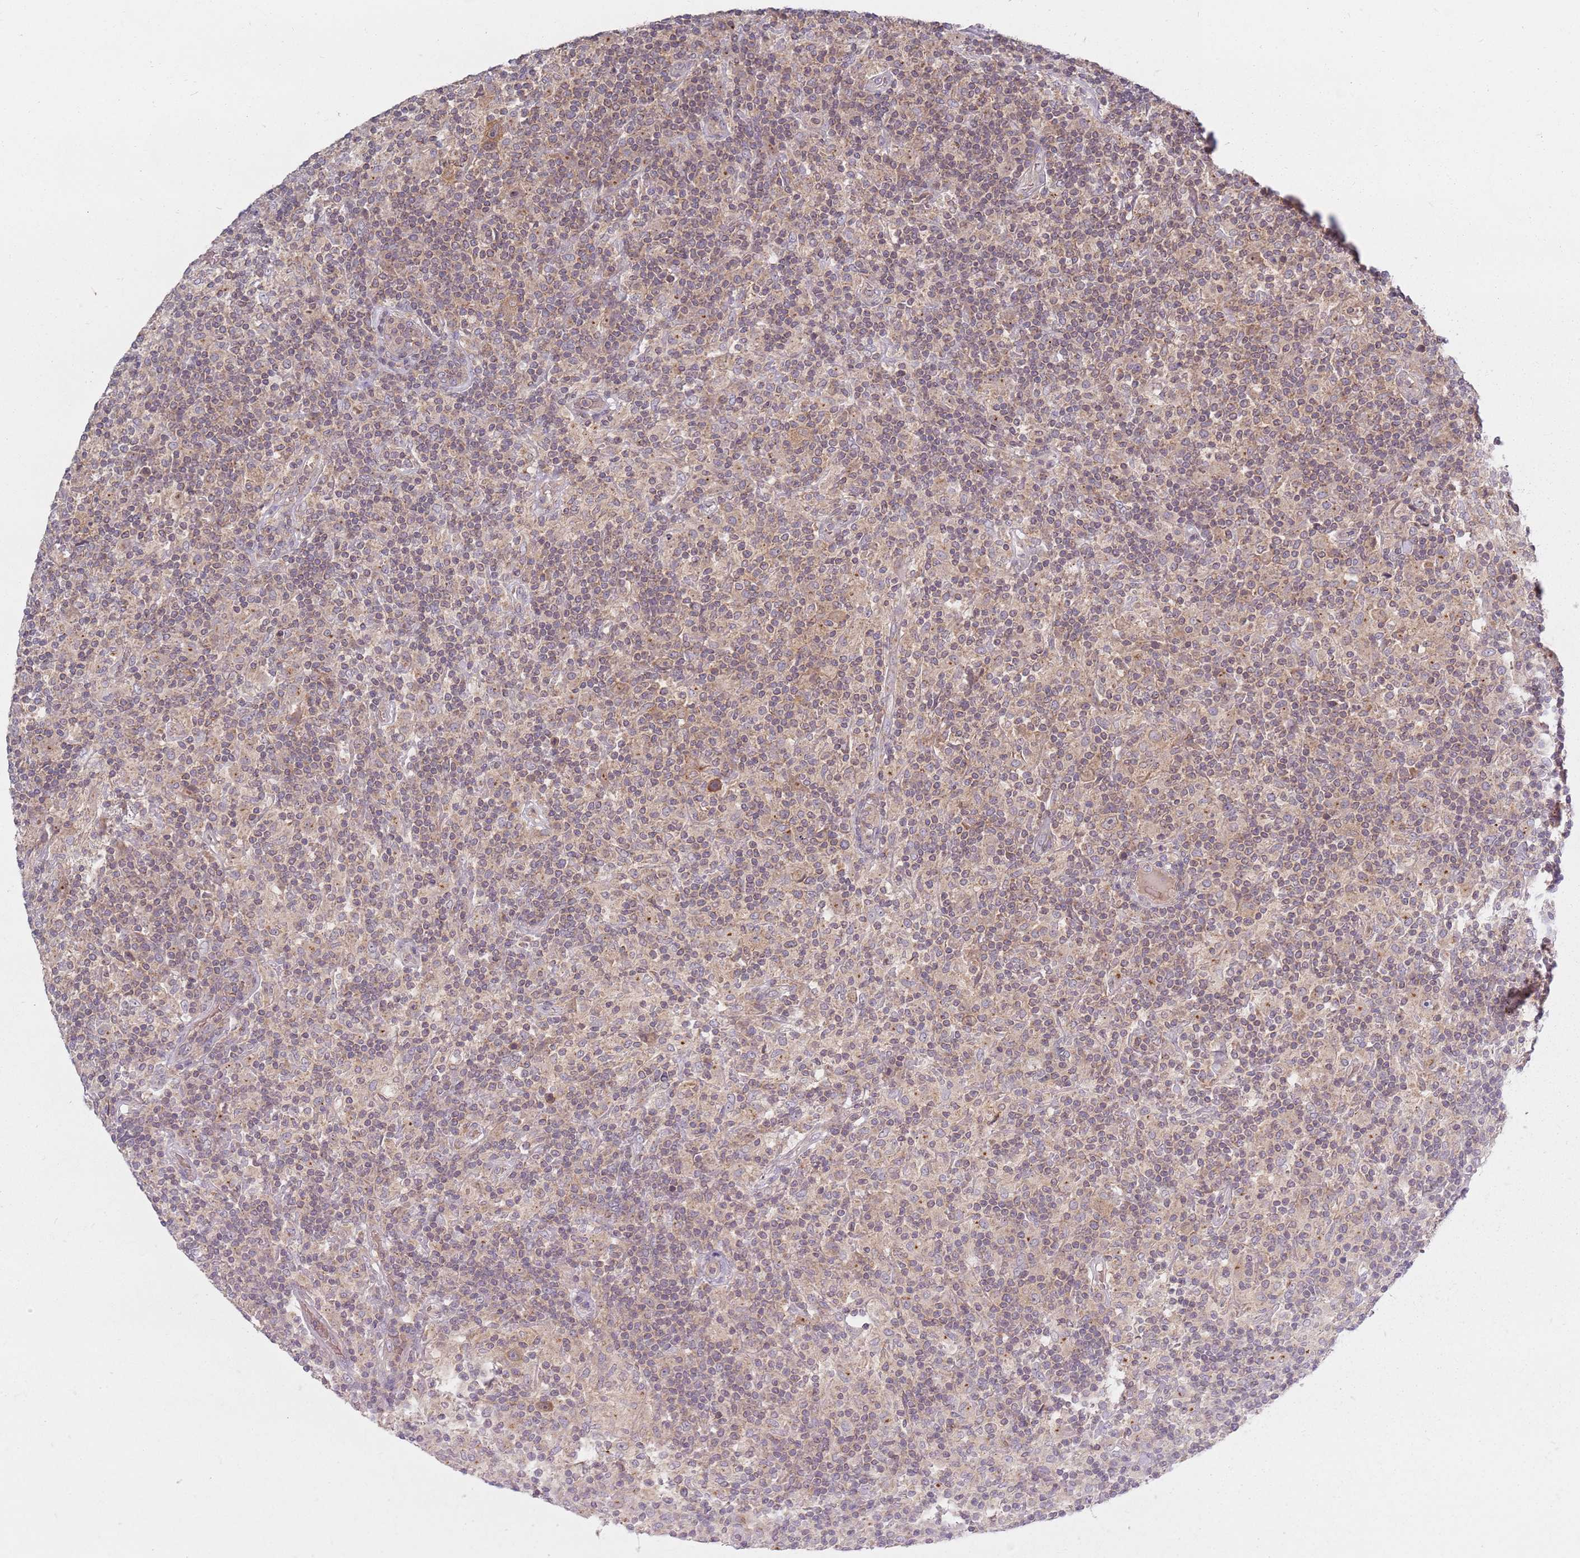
{"staining": {"intensity": "moderate", "quantity": "25%-75%", "location": "cytoplasmic/membranous"}, "tissue": "lymphoma", "cell_type": "Tumor cells", "image_type": "cancer", "snomed": [{"axis": "morphology", "description": "Hodgkin's disease, NOS"}, {"axis": "topography", "description": "Lymph node"}], "caption": "IHC micrograph of neoplastic tissue: human Hodgkin's disease stained using immunohistochemistry reveals medium levels of moderate protein expression localized specifically in the cytoplasmic/membranous of tumor cells, appearing as a cytoplasmic/membranous brown color.", "gene": "ASB13", "patient": {"sex": "male", "age": 70}}